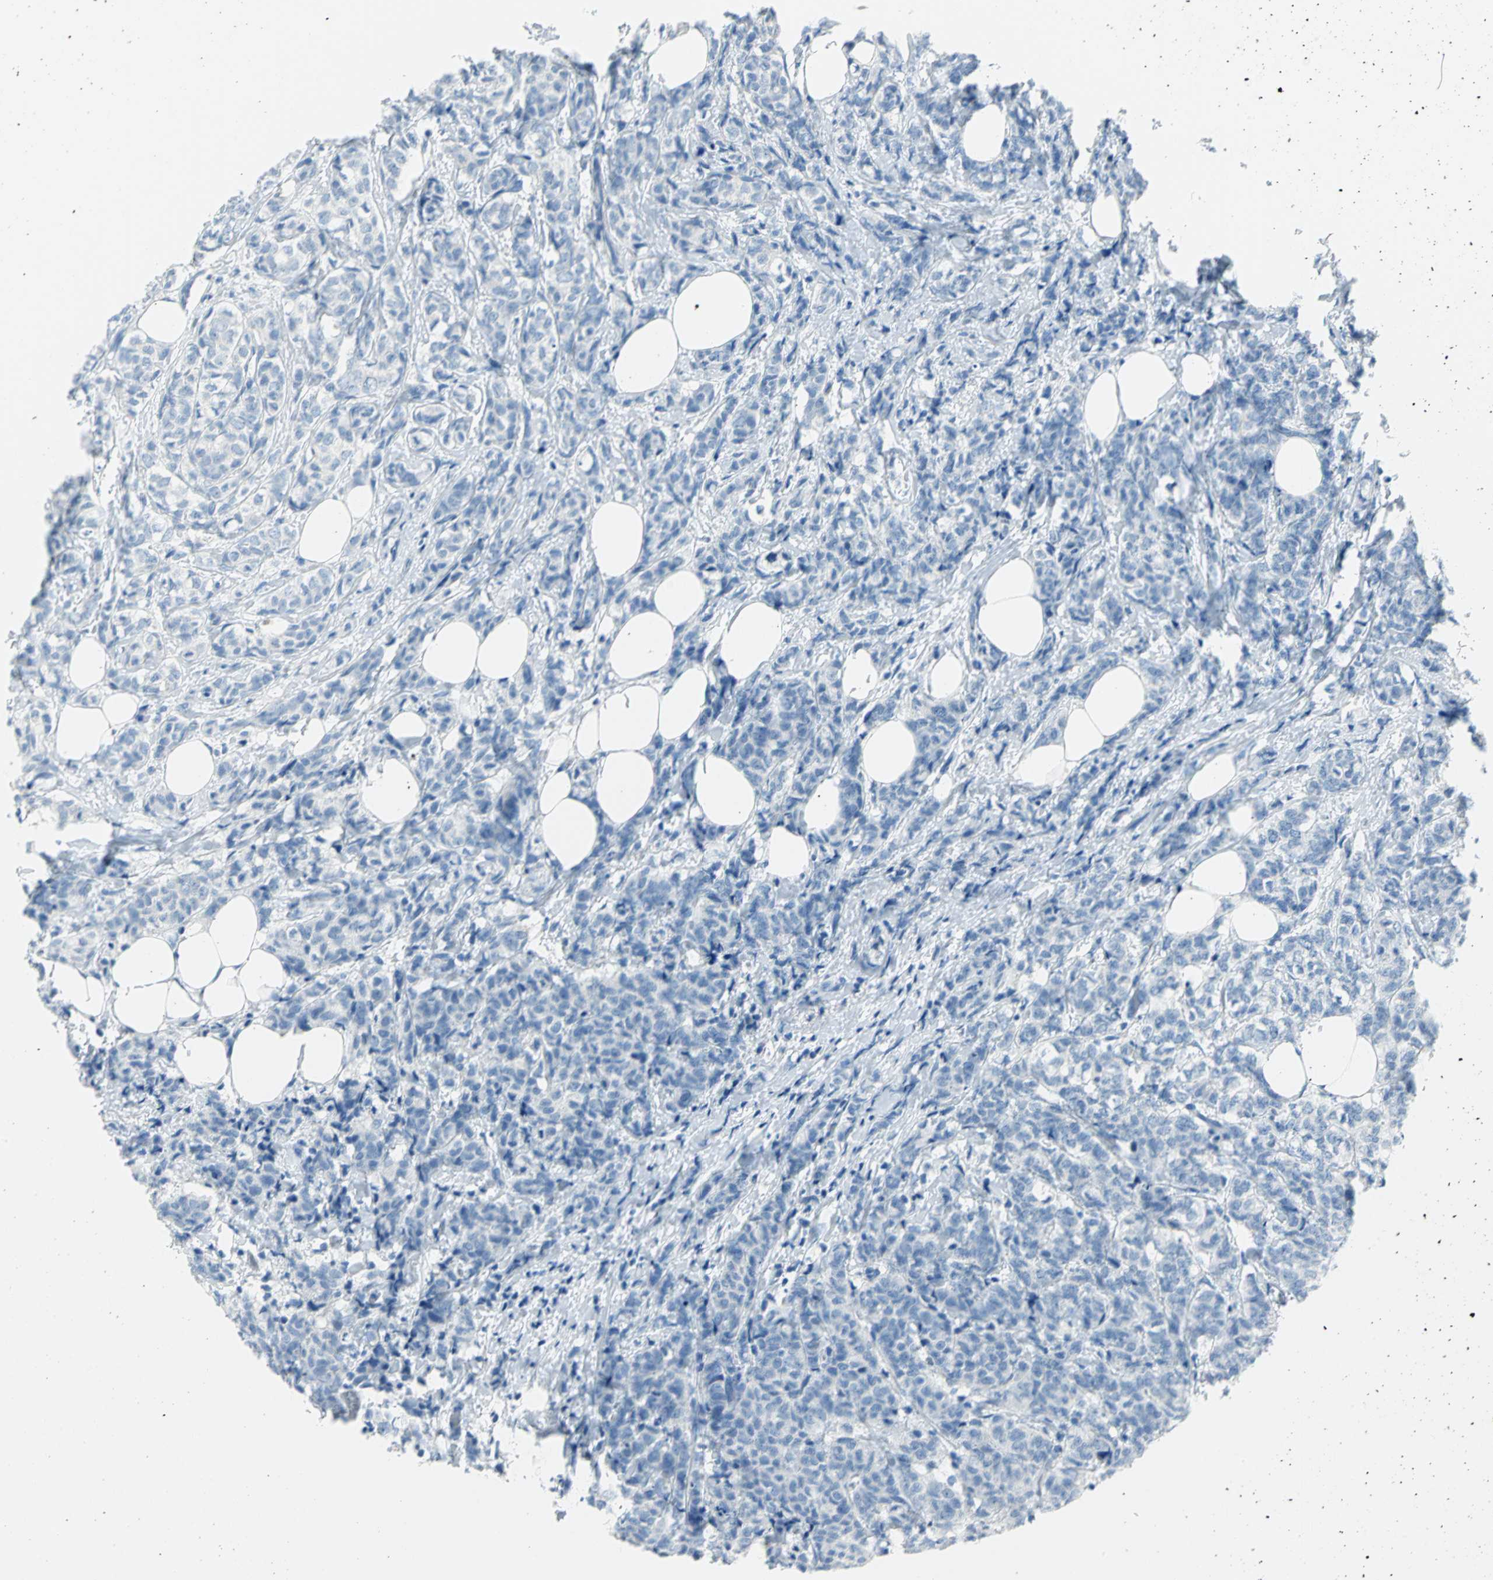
{"staining": {"intensity": "negative", "quantity": "none", "location": "none"}, "tissue": "breast cancer", "cell_type": "Tumor cells", "image_type": "cancer", "snomed": [{"axis": "morphology", "description": "Lobular carcinoma"}, {"axis": "topography", "description": "Breast"}], "caption": "This is an immunohistochemistry (IHC) photomicrograph of human breast cancer (lobular carcinoma). There is no expression in tumor cells.", "gene": "ALOX15", "patient": {"sex": "female", "age": 60}}